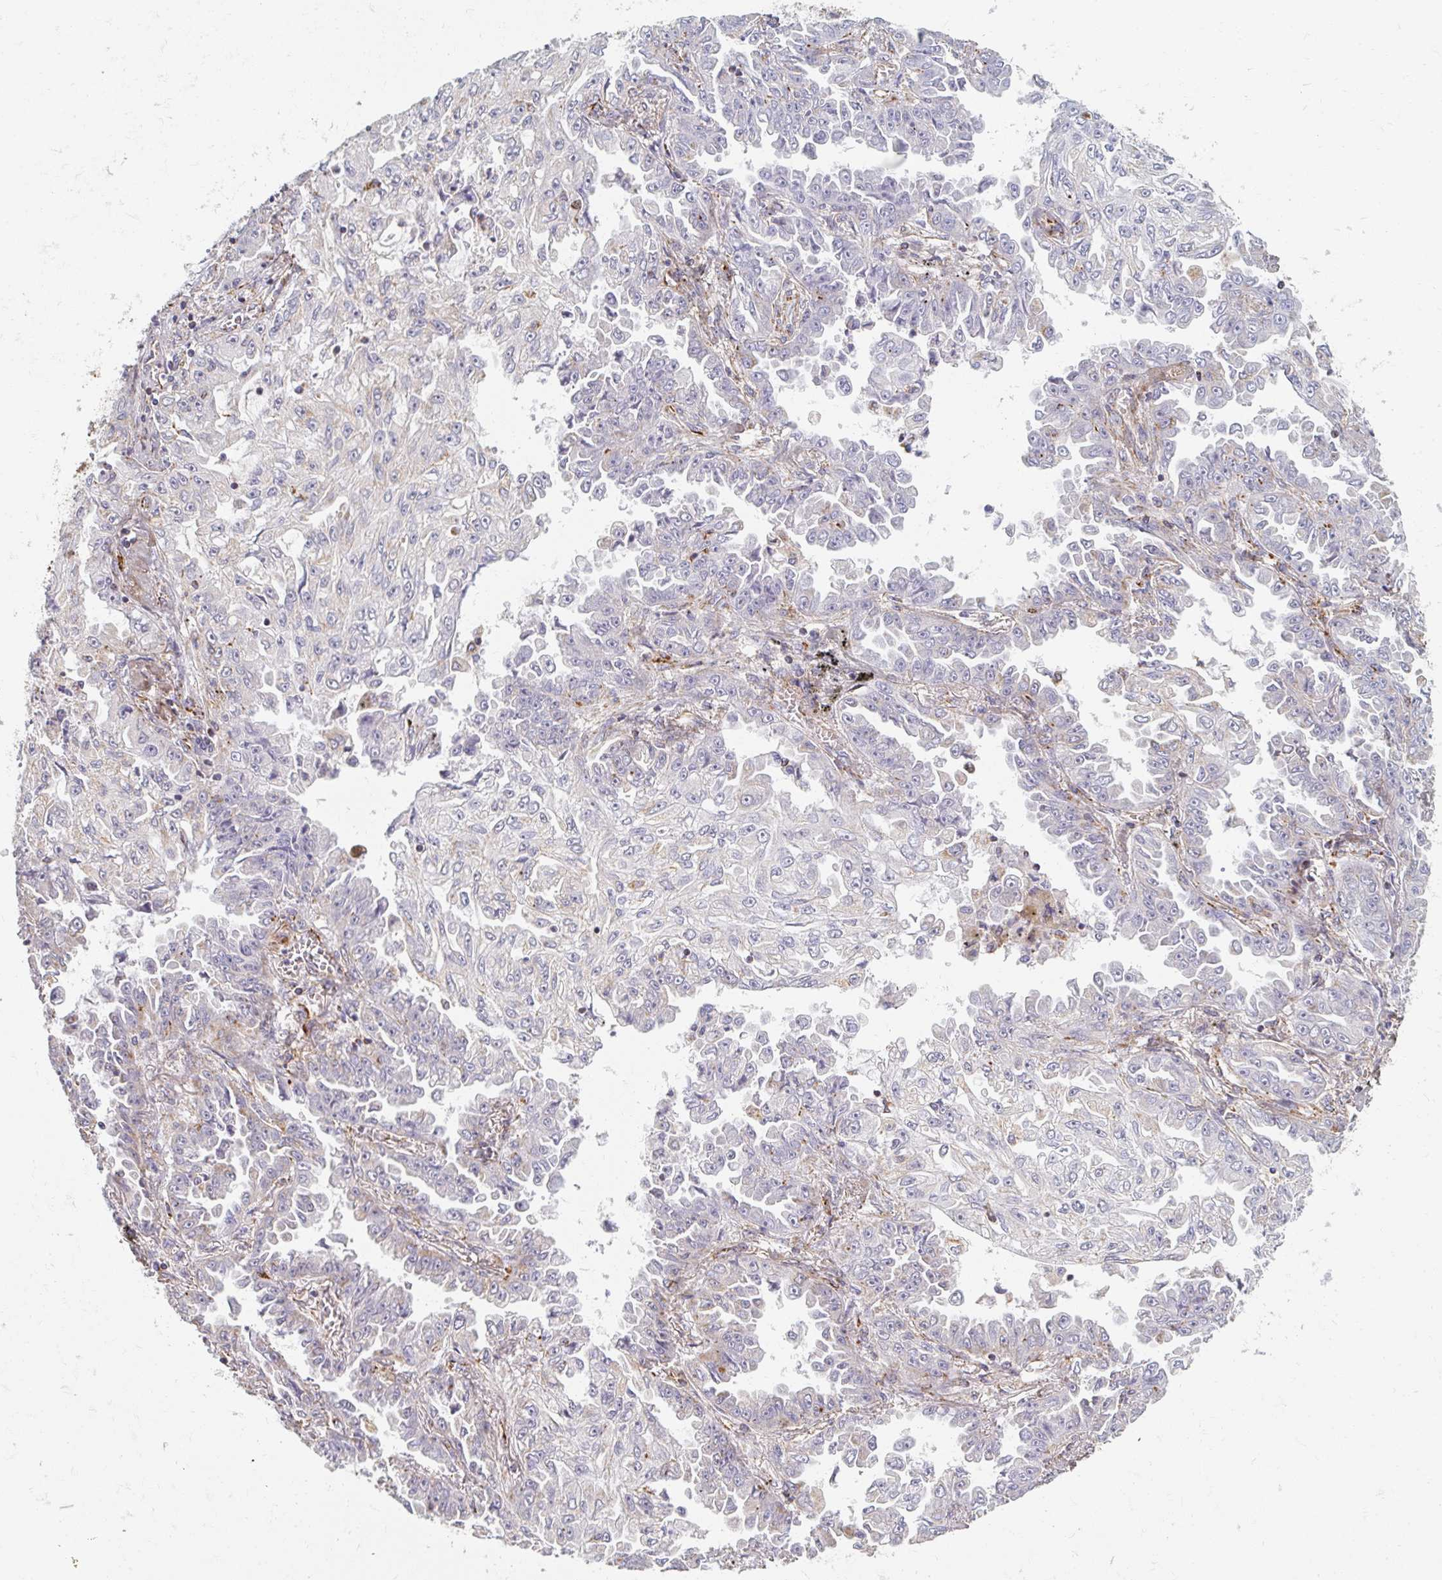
{"staining": {"intensity": "weak", "quantity": "25%-75%", "location": "cytoplasmic/membranous"}, "tissue": "lung cancer", "cell_type": "Tumor cells", "image_type": "cancer", "snomed": [{"axis": "morphology", "description": "Adenocarcinoma, NOS"}, {"axis": "topography", "description": "Lung"}], "caption": "Protein staining of adenocarcinoma (lung) tissue exhibits weak cytoplasmic/membranous expression in about 25%-75% of tumor cells.", "gene": "MAVS", "patient": {"sex": "female", "age": 52}}